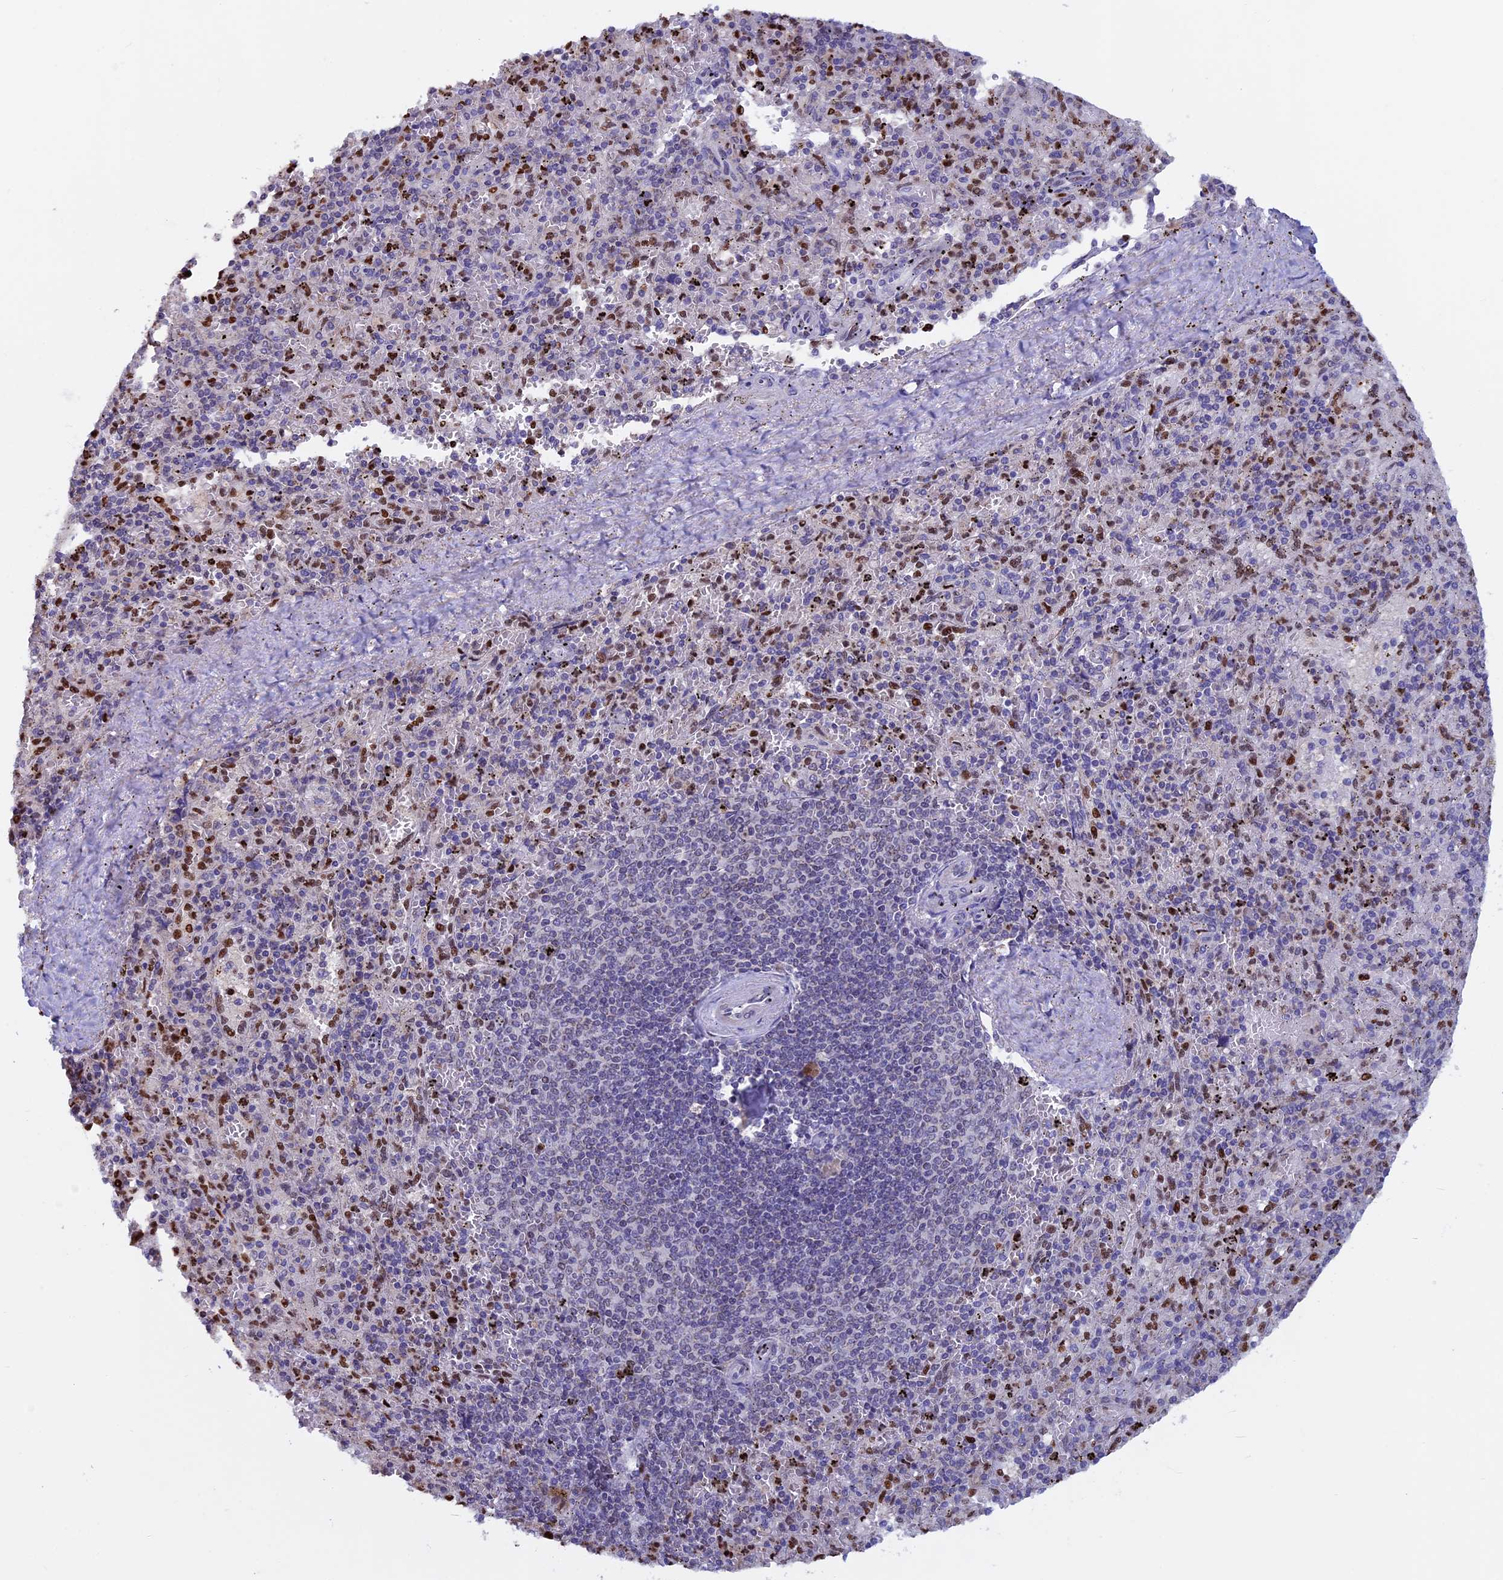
{"staining": {"intensity": "strong", "quantity": "25%-75%", "location": "nuclear"}, "tissue": "spleen", "cell_type": "Cells in red pulp", "image_type": "normal", "snomed": [{"axis": "morphology", "description": "Normal tissue, NOS"}, {"axis": "topography", "description": "Spleen"}], "caption": "Immunohistochemical staining of benign spleen demonstrates 25%-75% levels of strong nuclear protein expression in approximately 25%-75% of cells in red pulp.", "gene": "ACSS1", "patient": {"sex": "male", "age": 82}}